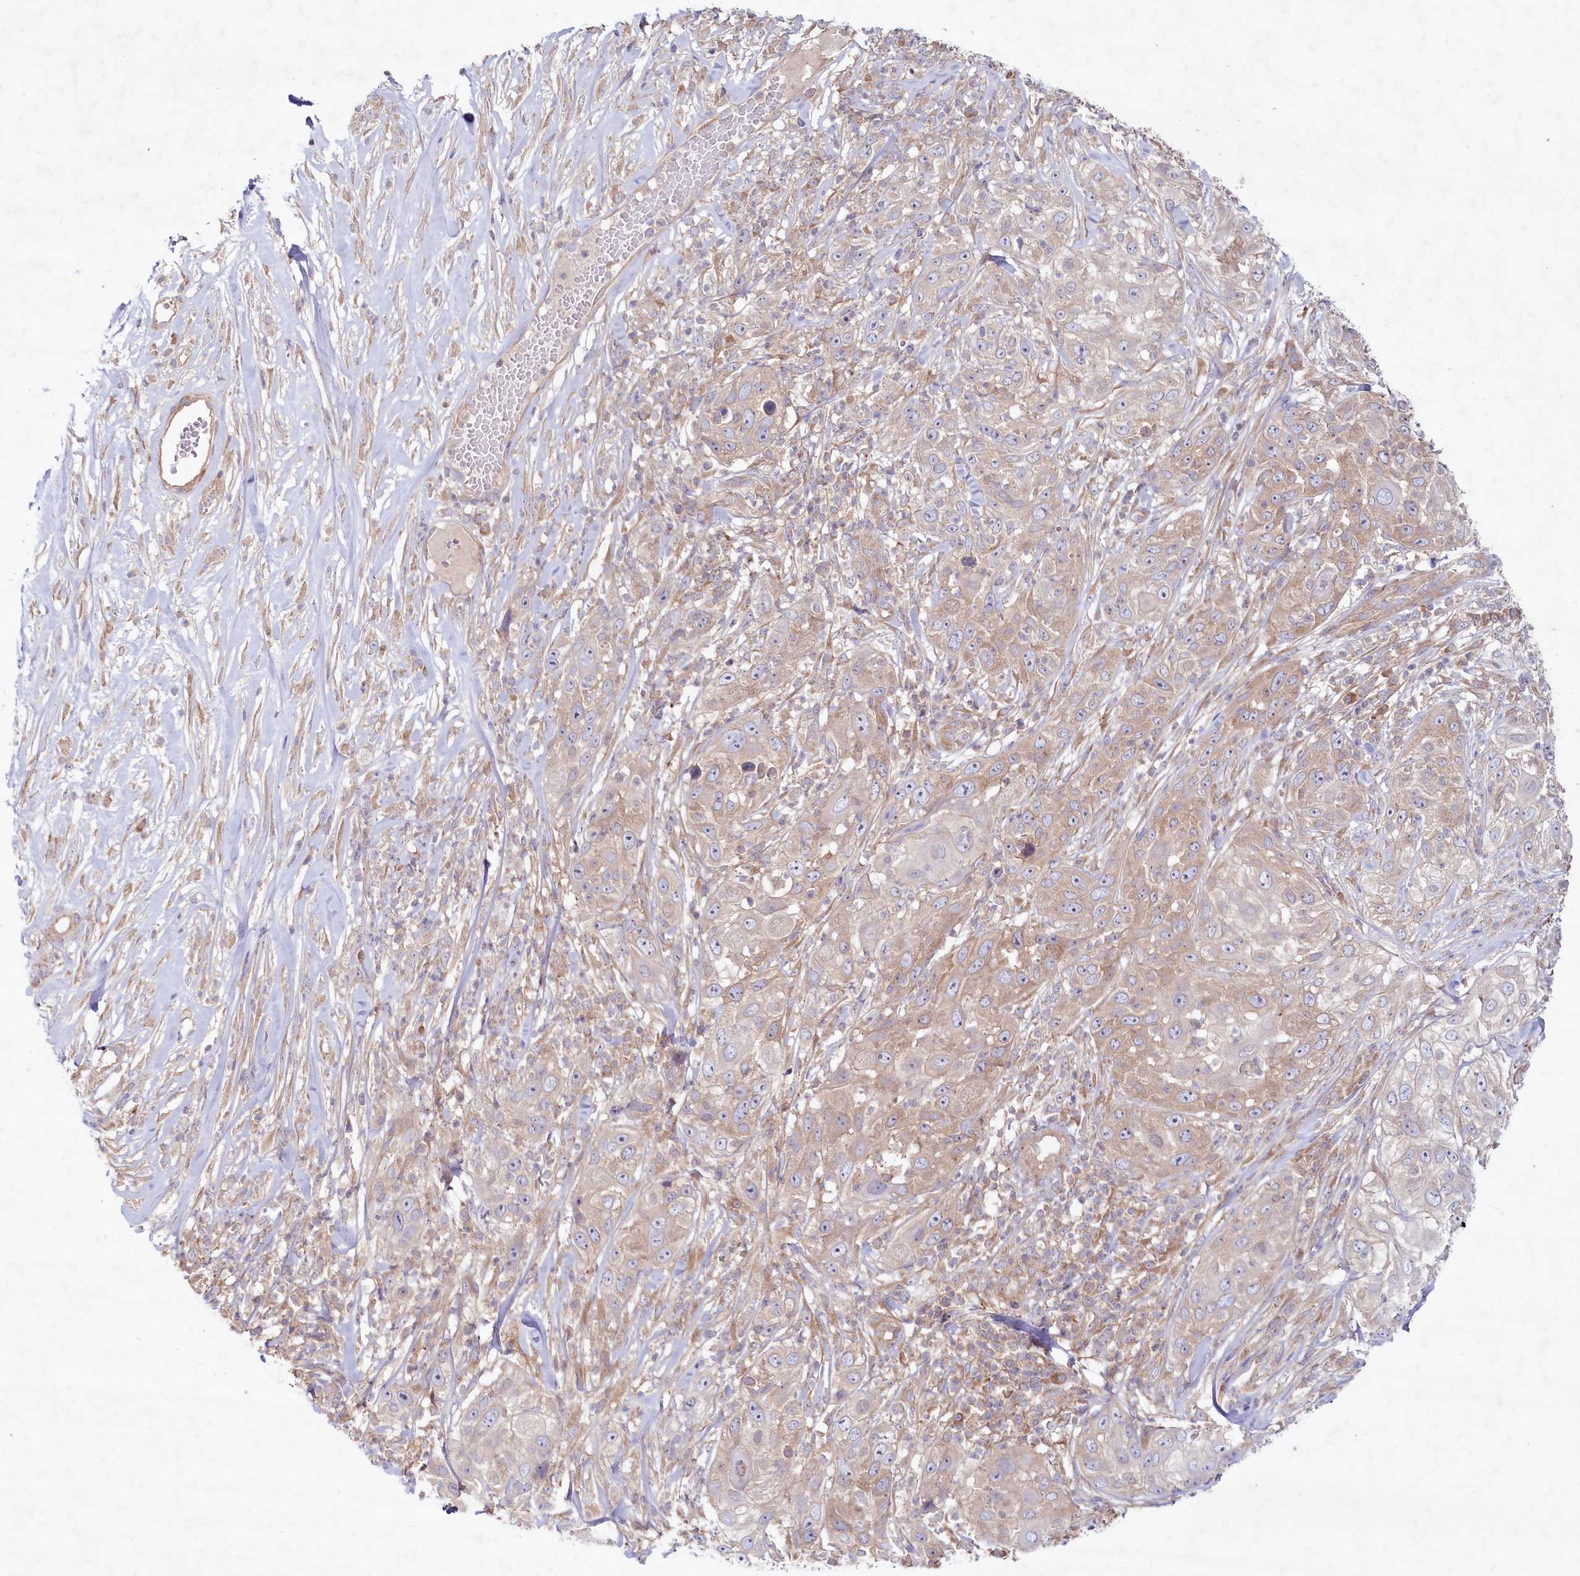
{"staining": {"intensity": "weak", "quantity": ">75%", "location": "cytoplasmic/membranous"}, "tissue": "skin cancer", "cell_type": "Tumor cells", "image_type": "cancer", "snomed": [{"axis": "morphology", "description": "Squamous cell carcinoma, NOS"}, {"axis": "topography", "description": "Skin"}], "caption": "Tumor cells show low levels of weak cytoplasmic/membranous staining in about >75% of cells in human skin cancer (squamous cell carcinoma).", "gene": "TNIP1", "patient": {"sex": "female", "age": 44}}